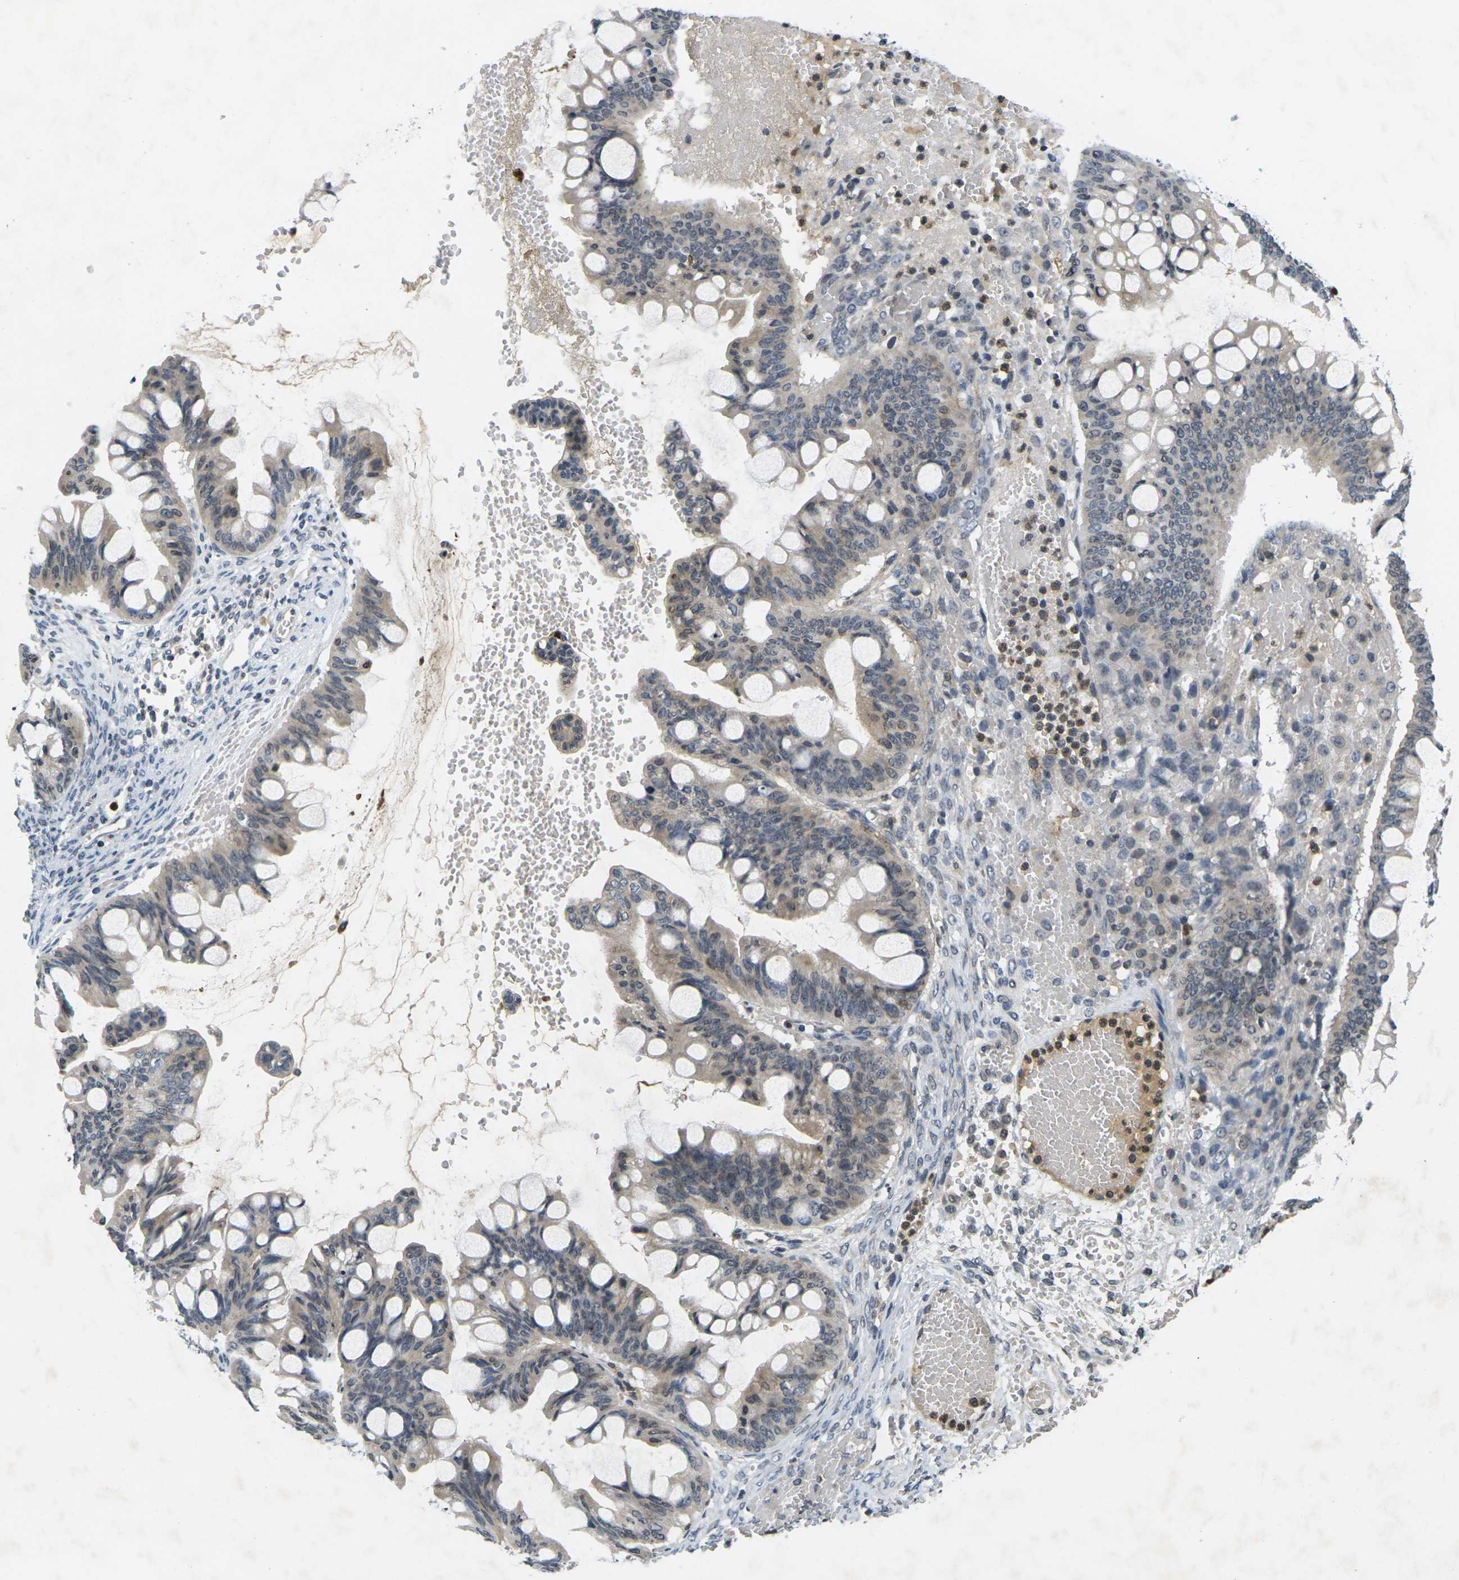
{"staining": {"intensity": "weak", "quantity": "25%-75%", "location": "cytoplasmic/membranous"}, "tissue": "ovarian cancer", "cell_type": "Tumor cells", "image_type": "cancer", "snomed": [{"axis": "morphology", "description": "Cystadenocarcinoma, mucinous, NOS"}, {"axis": "topography", "description": "Ovary"}], "caption": "DAB immunohistochemical staining of human mucinous cystadenocarcinoma (ovarian) reveals weak cytoplasmic/membranous protein positivity in approximately 25%-75% of tumor cells.", "gene": "C1QC", "patient": {"sex": "female", "age": 73}}